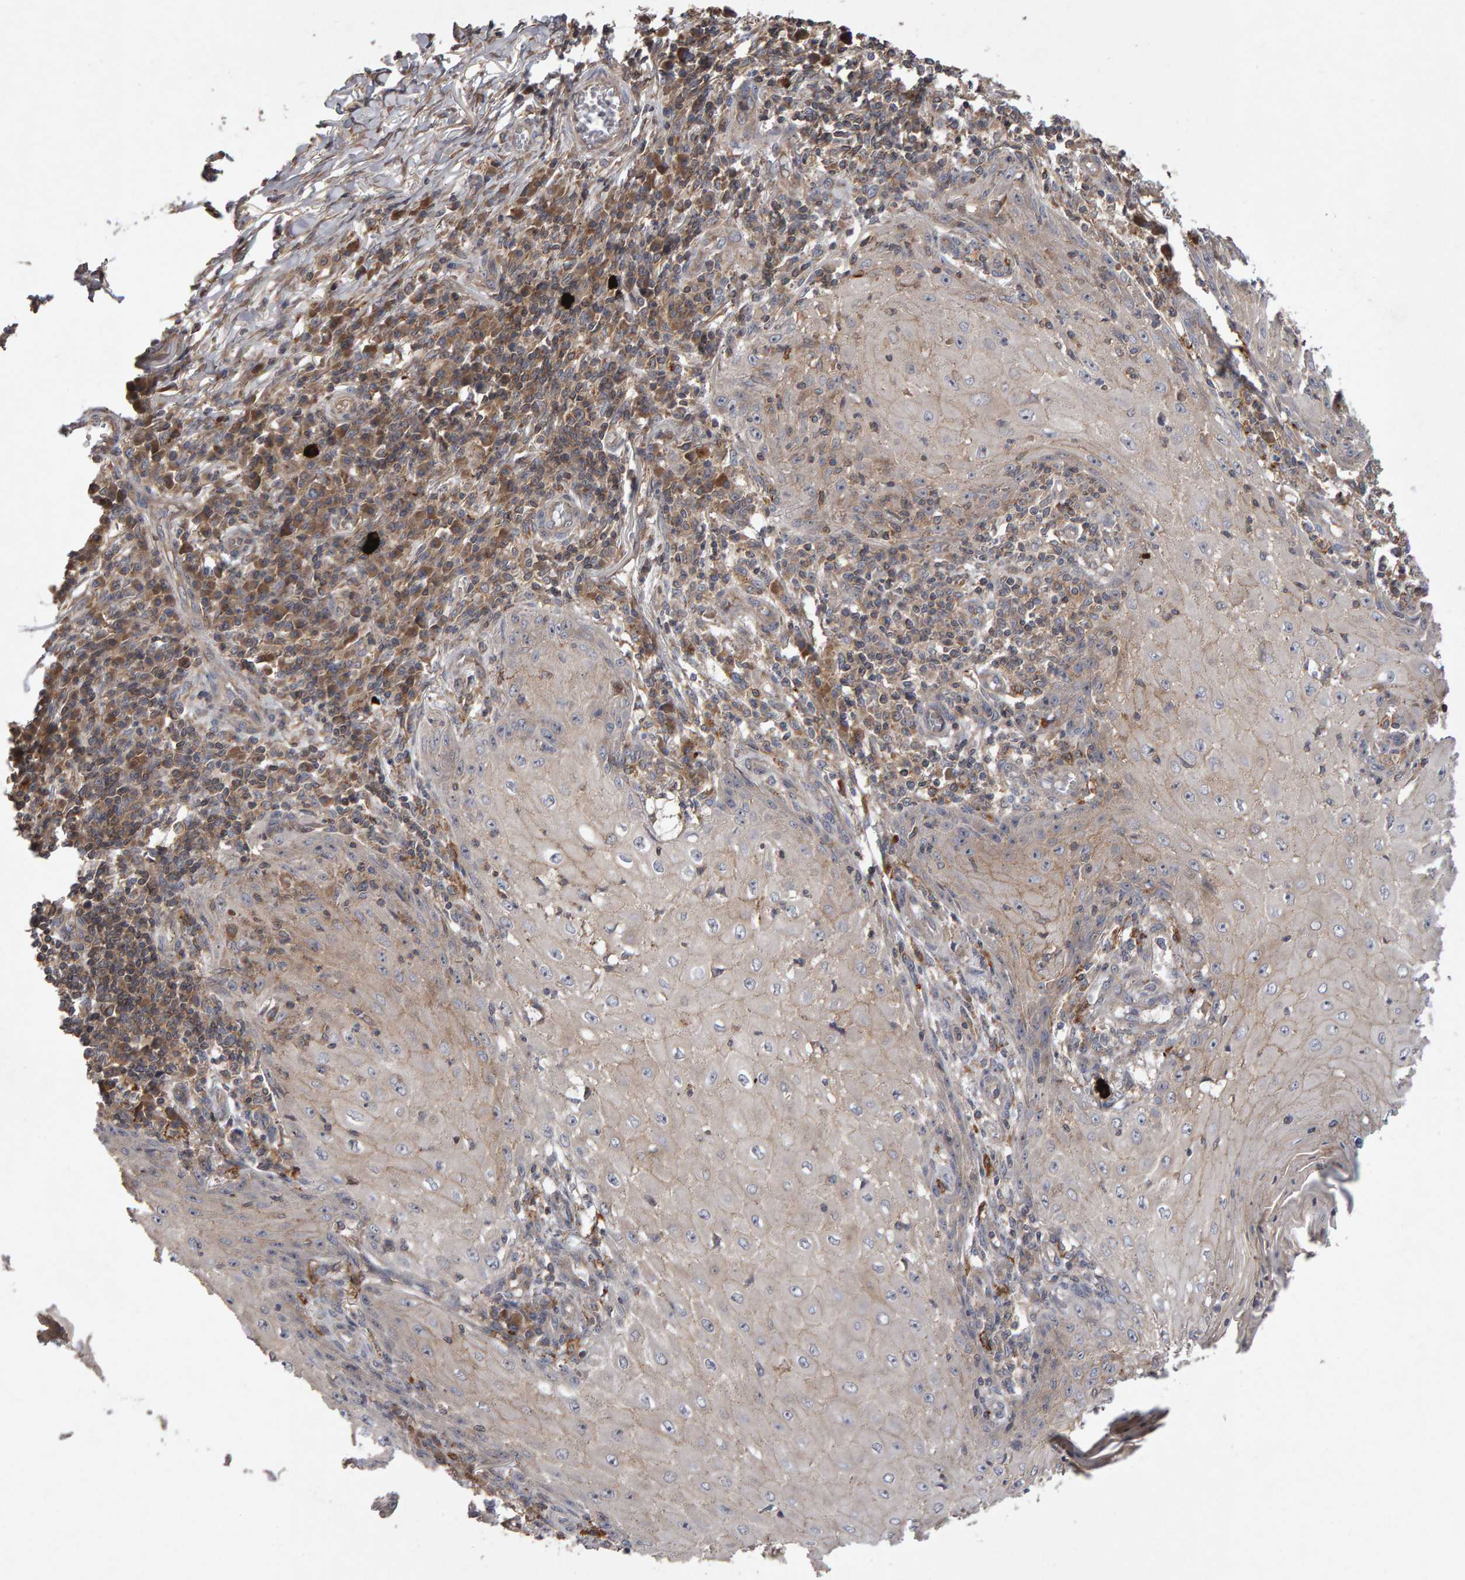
{"staining": {"intensity": "weak", "quantity": "<25%", "location": "cytoplasmic/membranous"}, "tissue": "skin cancer", "cell_type": "Tumor cells", "image_type": "cancer", "snomed": [{"axis": "morphology", "description": "Squamous cell carcinoma, NOS"}, {"axis": "topography", "description": "Skin"}], "caption": "IHC histopathology image of human skin cancer (squamous cell carcinoma) stained for a protein (brown), which exhibits no expression in tumor cells.", "gene": "PGS1", "patient": {"sex": "female", "age": 73}}